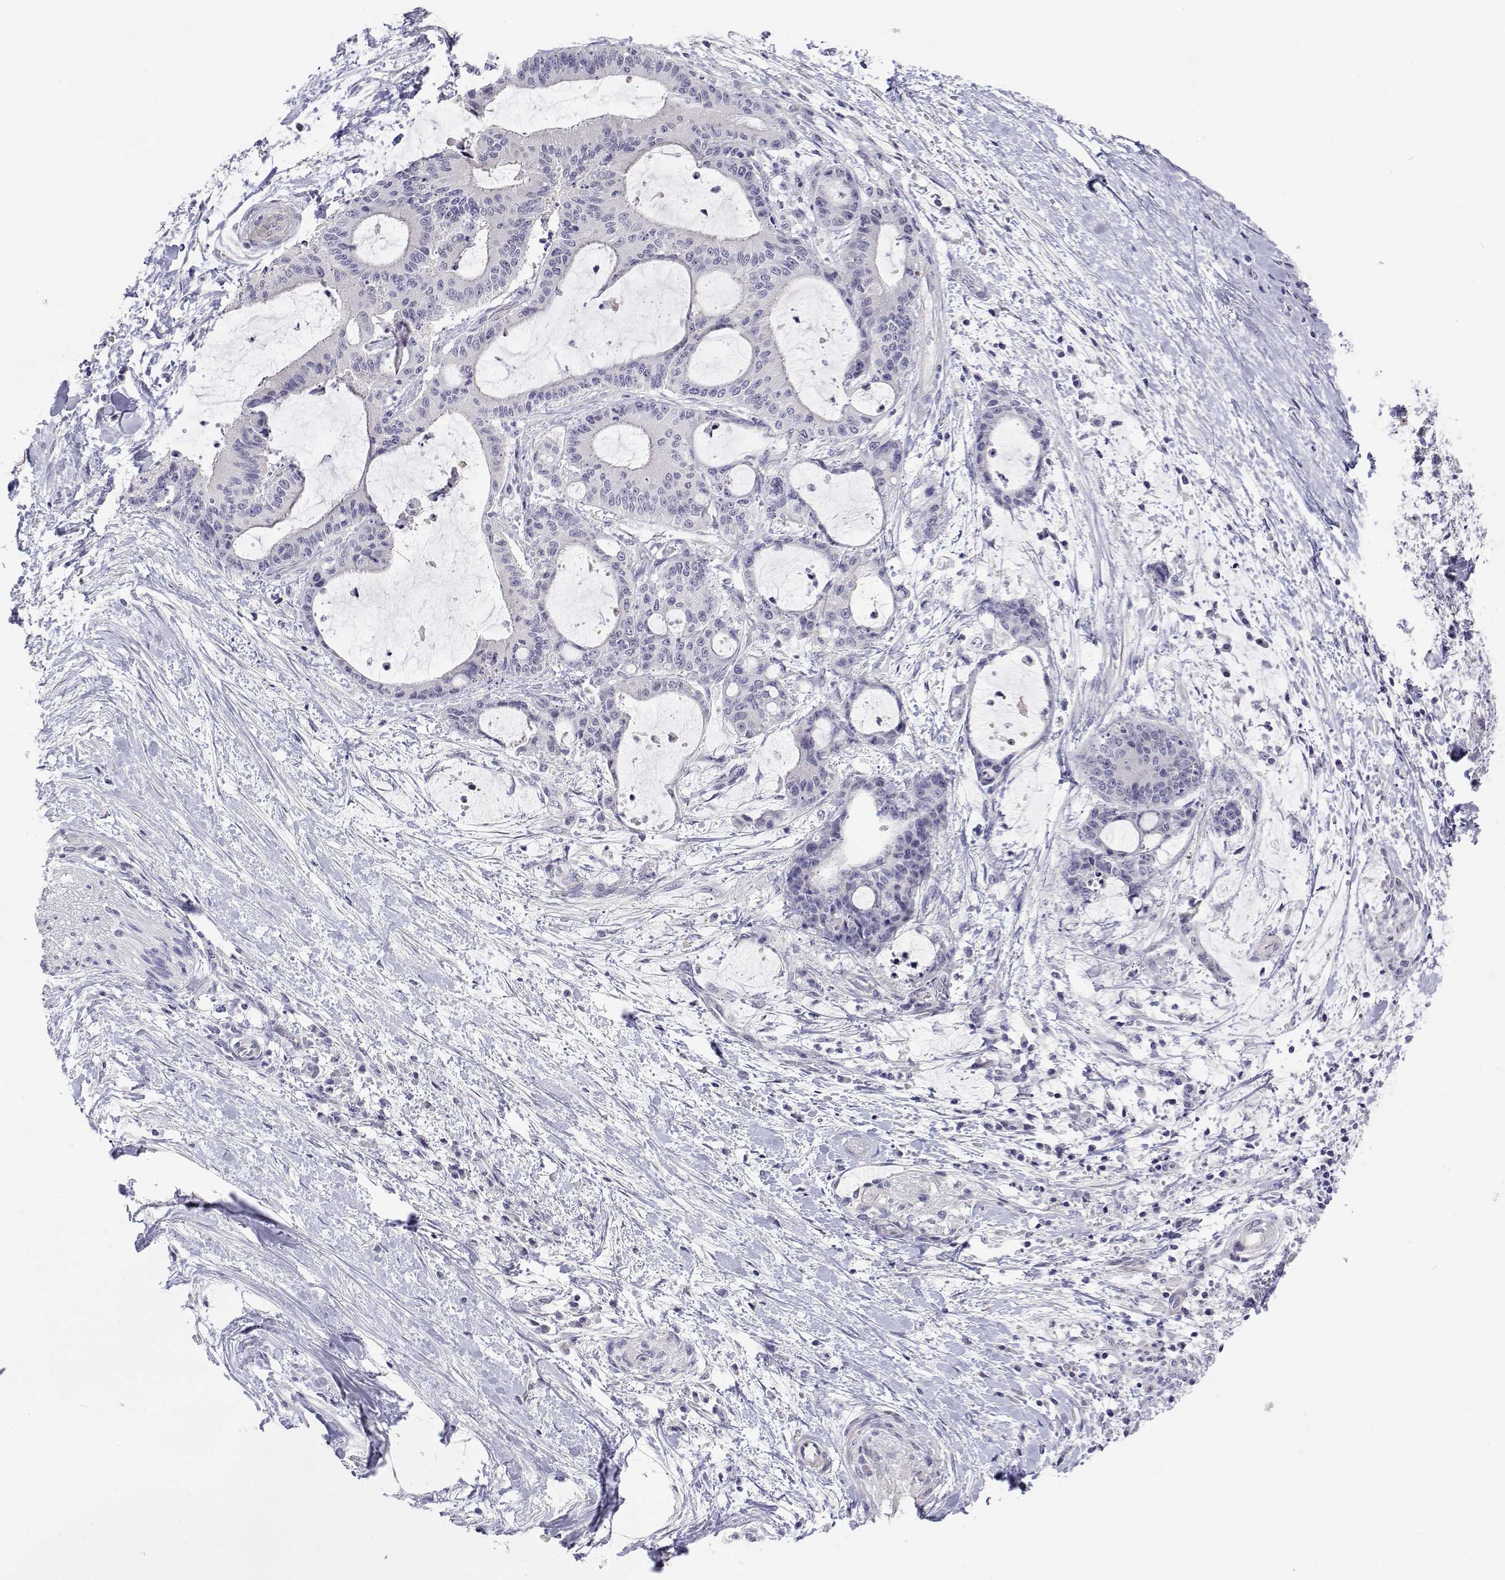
{"staining": {"intensity": "negative", "quantity": "none", "location": "none"}, "tissue": "liver cancer", "cell_type": "Tumor cells", "image_type": "cancer", "snomed": [{"axis": "morphology", "description": "Cholangiocarcinoma"}, {"axis": "topography", "description": "Liver"}], "caption": "A micrograph of human liver cholangiocarcinoma is negative for staining in tumor cells.", "gene": "GGACT", "patient": {"sex": "female", "age": 73}}